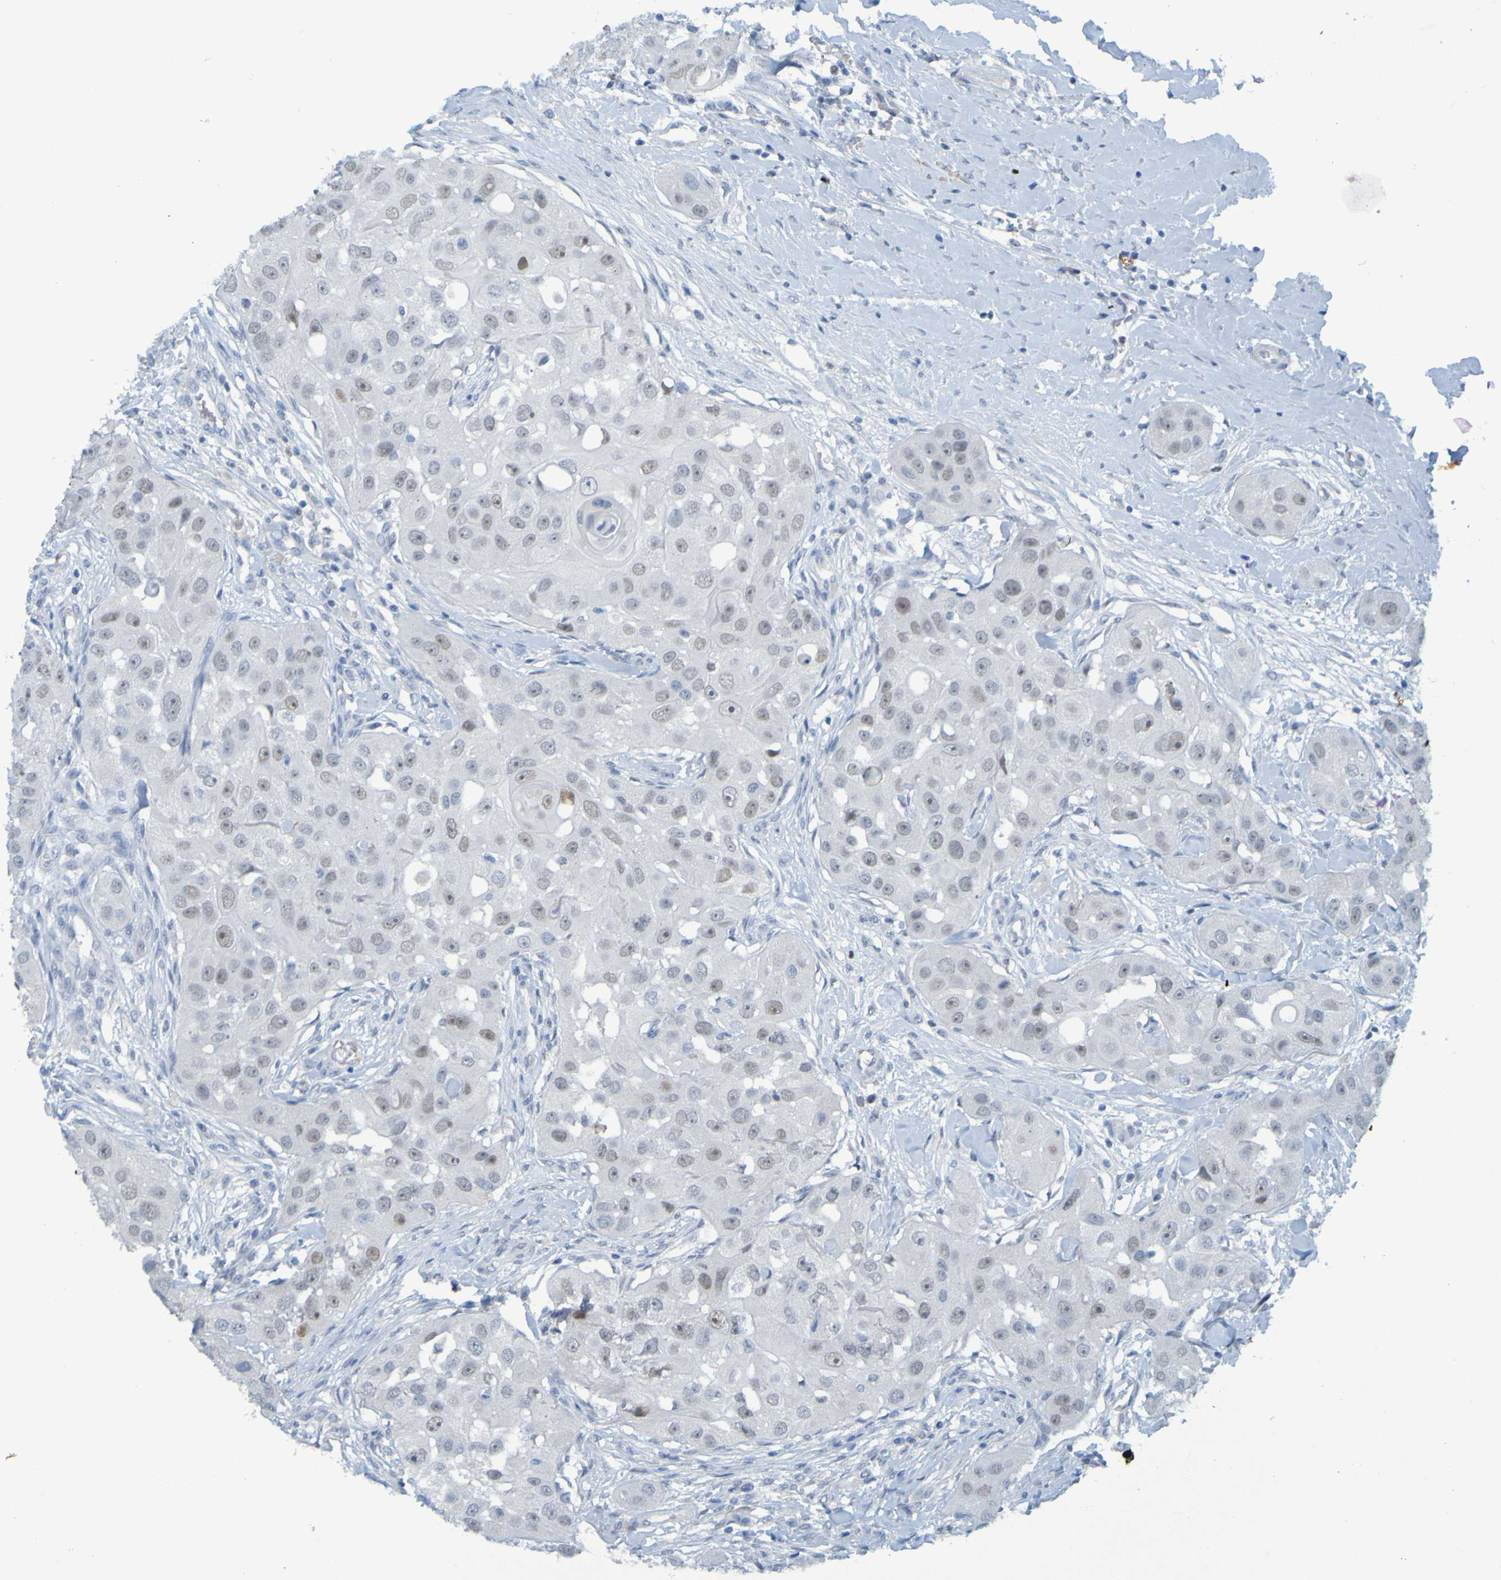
{"staining": {"intensity": "negative", "quantity": "none", "location": "none"}, "tissue": "head and neck cancer", "cell_type": "Tumor cells", "image_type": "cancer", "snomed": [{"axis": "morphology", "description": "Normal tissue, NOS"}, {"axis": "morphology", "description": "Squamous cell carcinoma, NOS"}, {"axis": "topography", "description": "Skeletal muscle"}, {"axis": "topography", "description": "Head-Neck"}], "caption": "This is a image of immunohistochemistry (IHC) staining of head and neck squamous cell carcinoma, which shows no expression in tumor cells.", "gene": "USP36", "patient": {"sex": "male", "age": 51}}